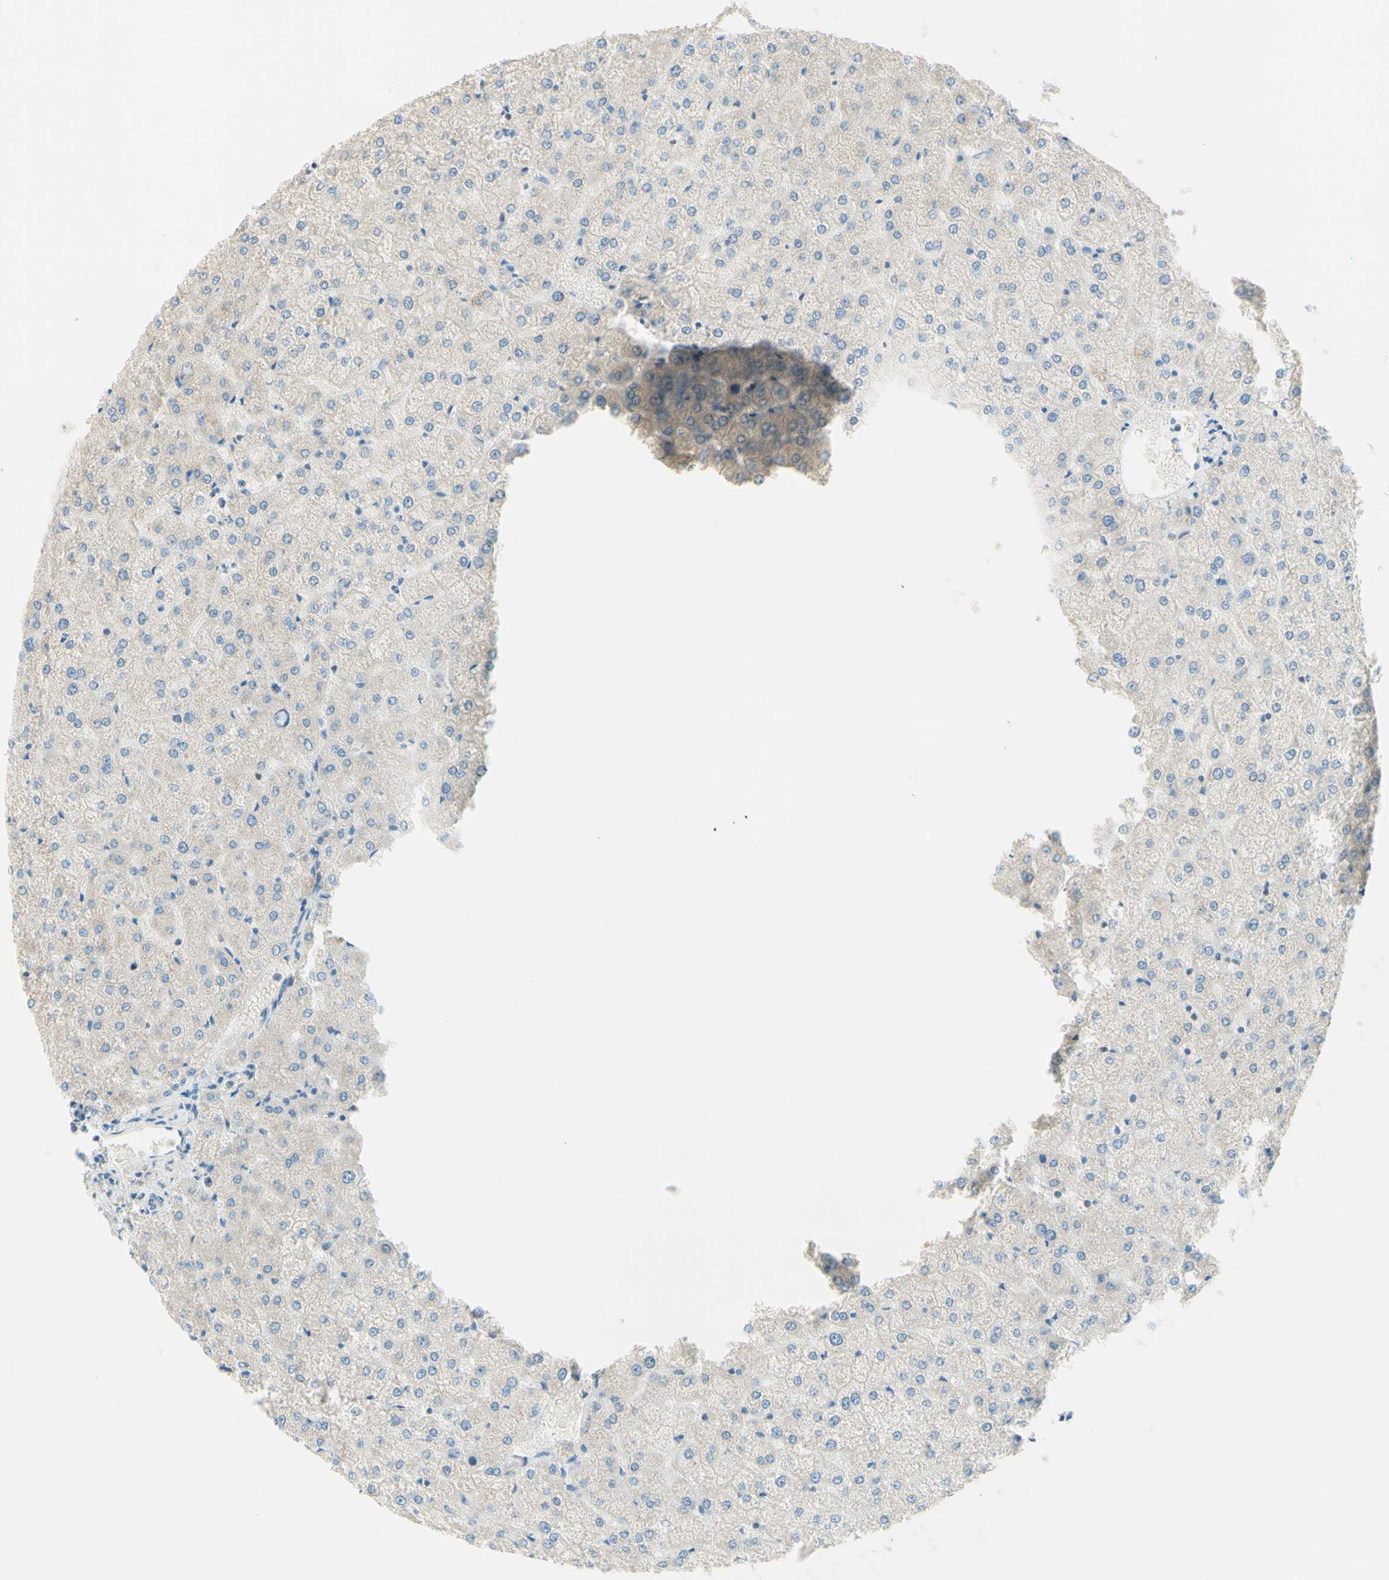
{"staining": {"intensity": "negative", "quantity": "none", "location": "none"}, "tissue": "liver", "cell_type": "Cholangiocytes", "image_type": "normal", "snomed": [{"axis": "morphology", "description": "Normal tissue, NOS"}, {"axis": "topography", "description": "Liver"}], "caption": "Liver was stained to show a protein in brown. There is no significant positivity in cholangiocytes. (DAB (3,3'-diaminobenzidine) immunohistochemistry, high magnification).", "gene": "JPH1", "patient": {"sex": "female", "age": 32}}